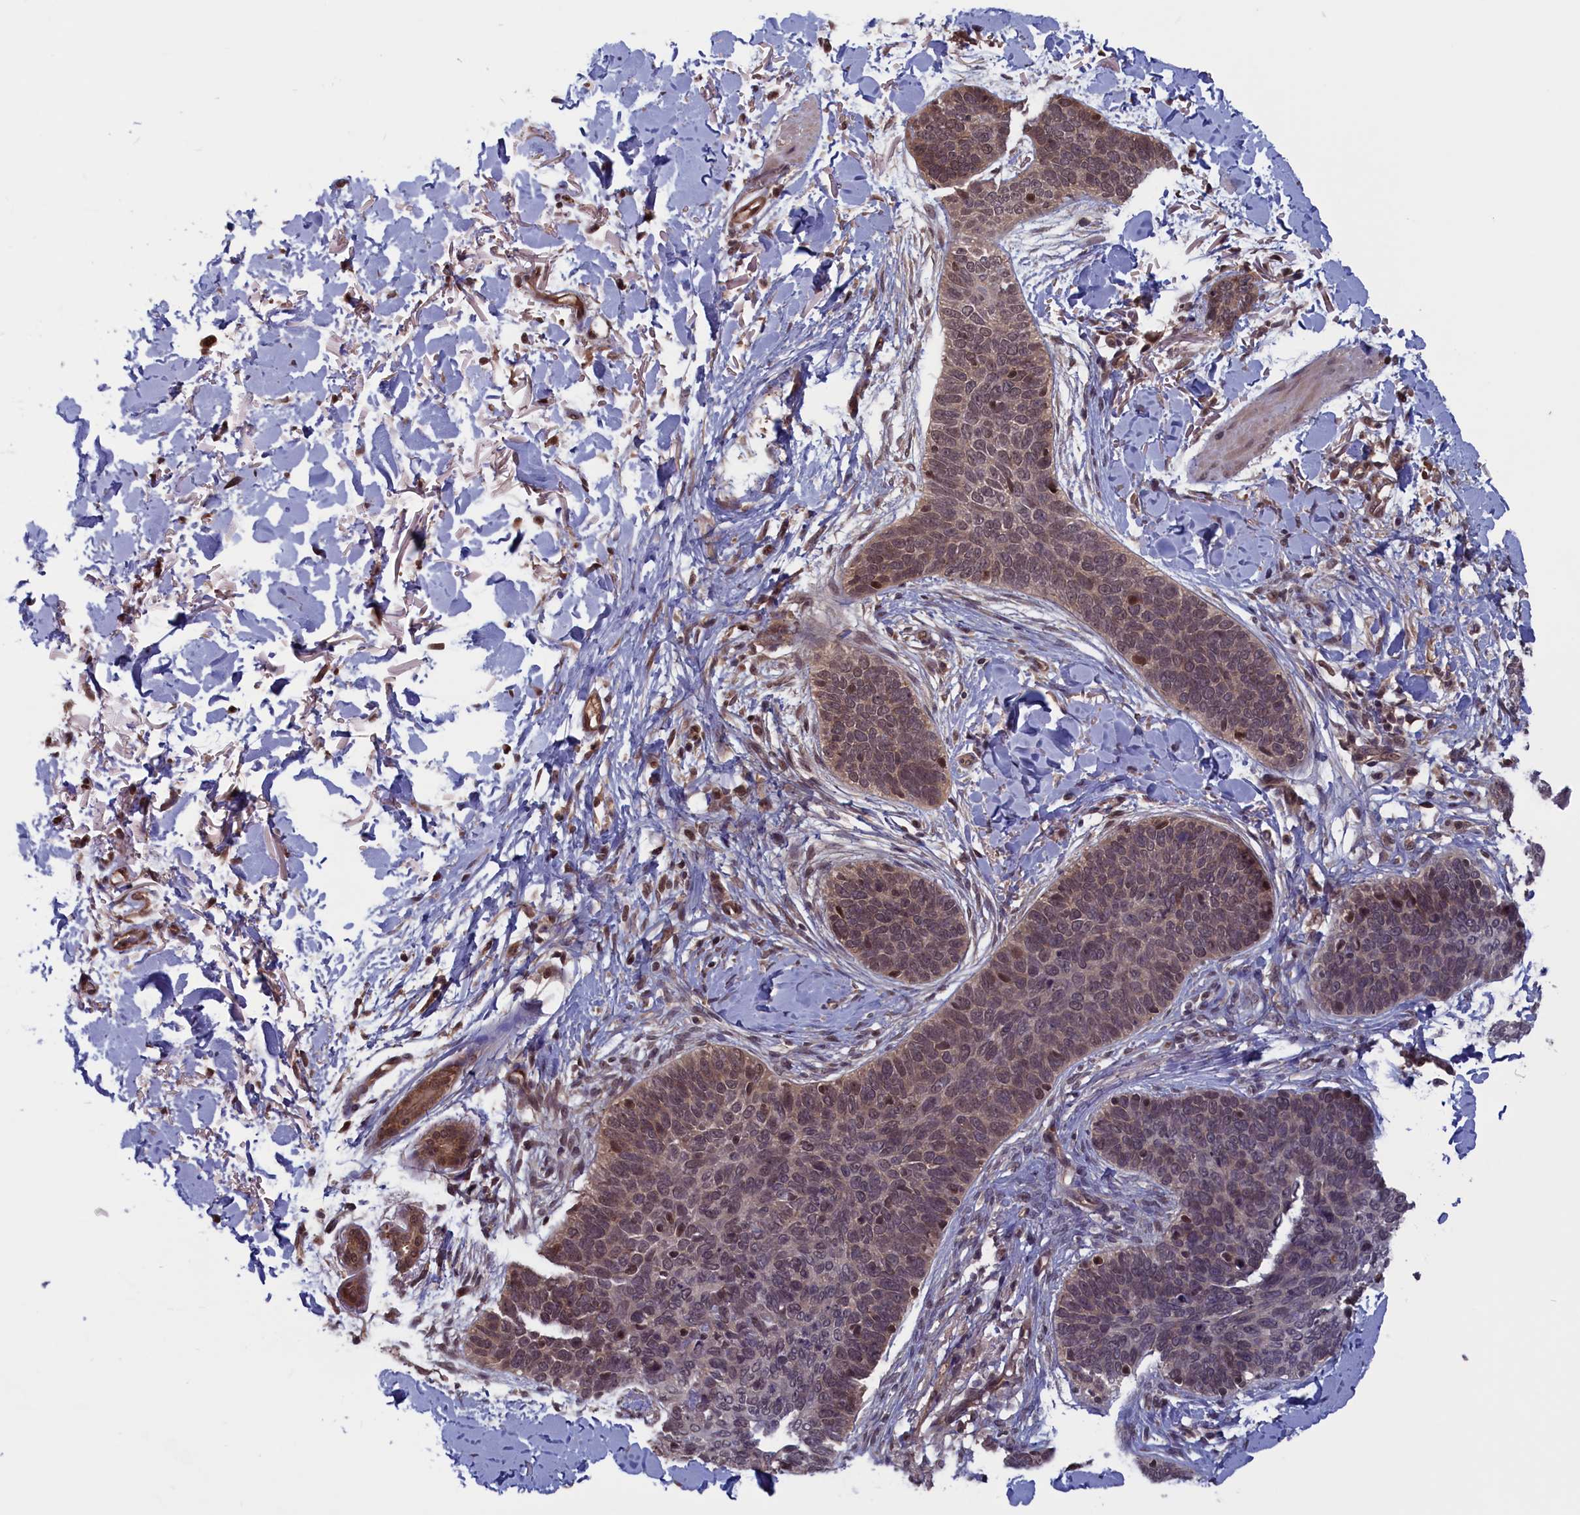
{"staining": {"intensity": "moderate", "quantity": "<25%", "location": "nuclear"}, "tissue": "skin cancer", "cell_type": "Tumor cells", "image_type": "cancer", "snomed": [{"axis": "morphology", "description": "Basal cell carcinoma"}, {"axis": "topography", "description": "Skin"}], "caption": "Skin basal cell carcinoma was stained to show a protein in brown. There is low levels of moderate nuclear positivity in approximately <25% of tumor cells.", "gene": "PLP2", "patient": {"sex": "male", "age": 85}}